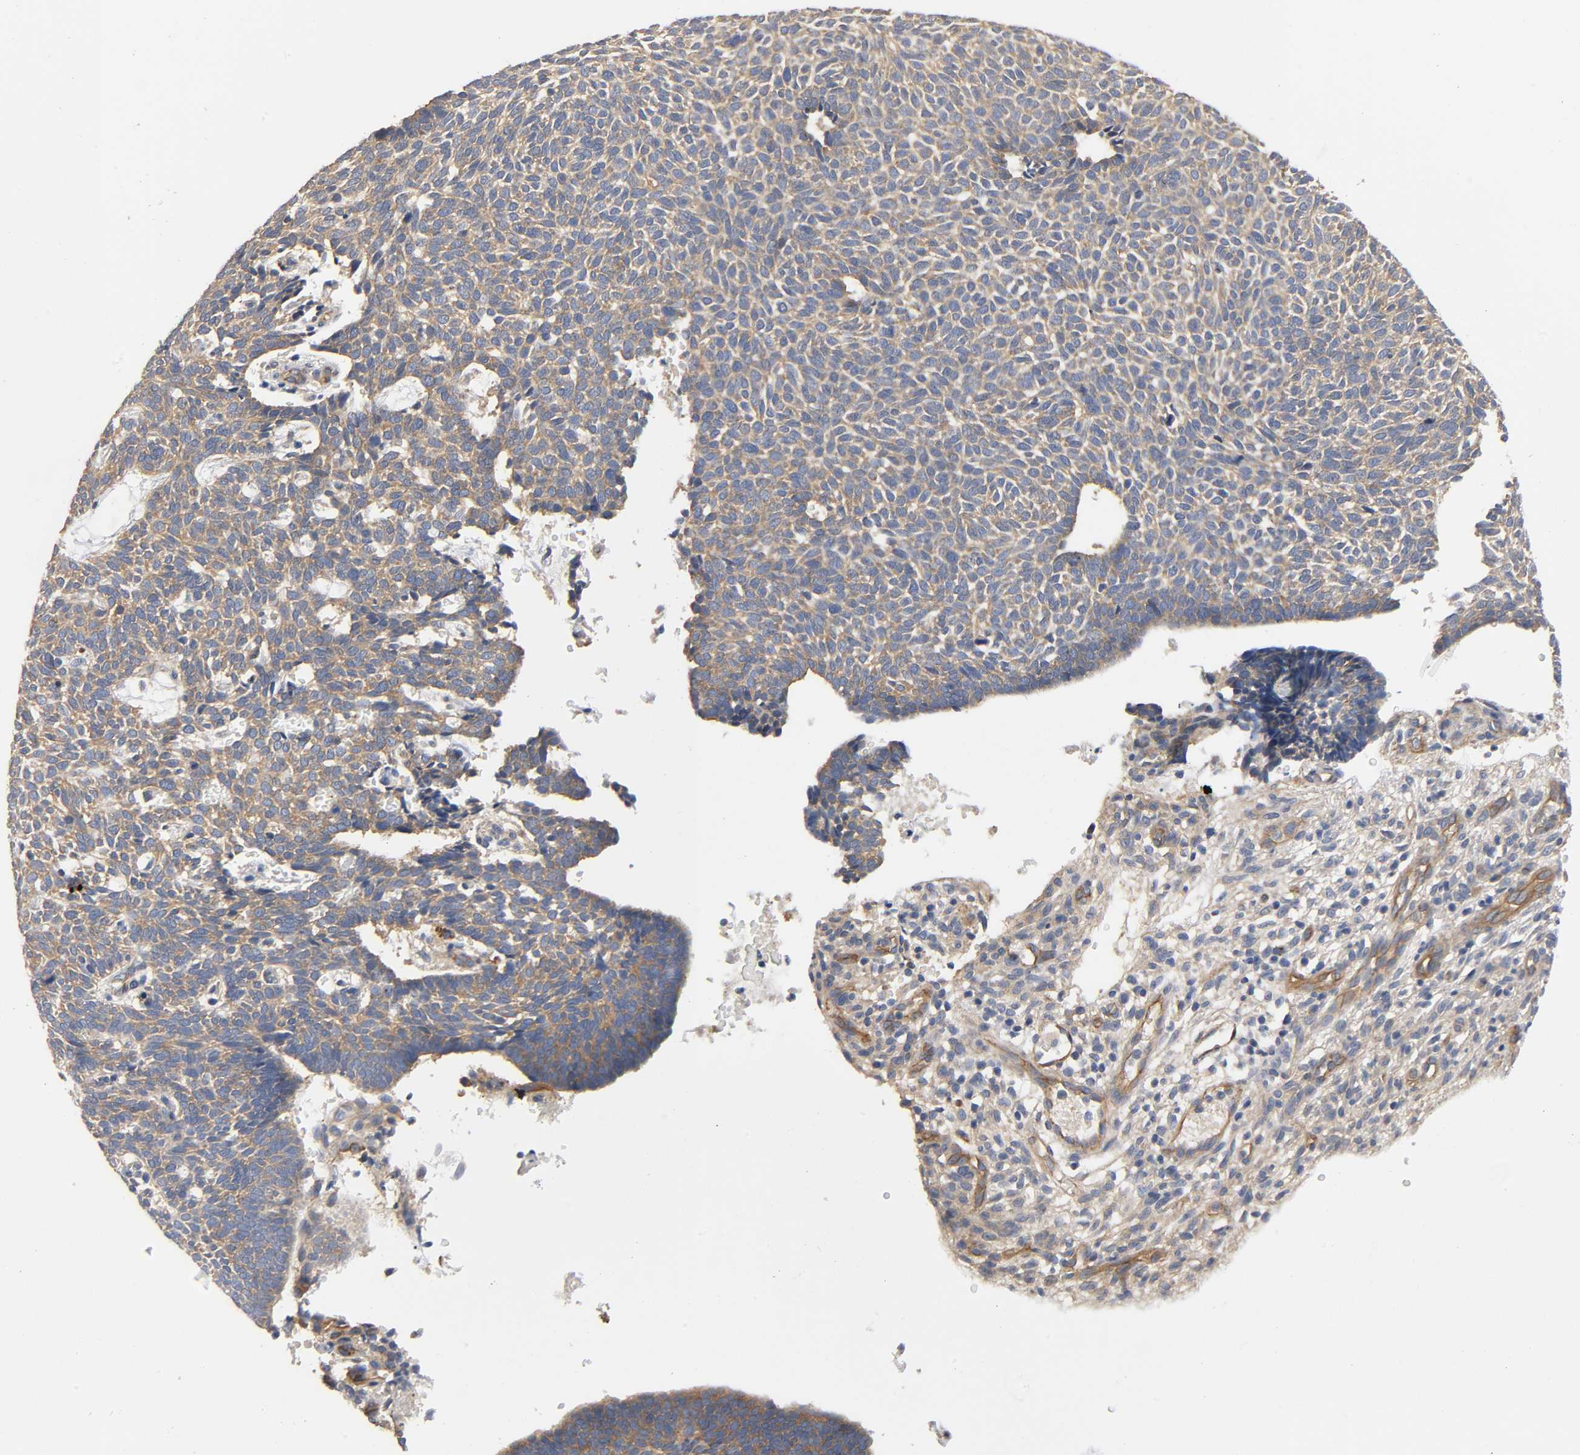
{"staining": {"intensity": "weak", "quantity": "25%-75%", "location": "cytoplasmic/membranous"}, "tissue": "skin cancer", "cell_type": "Tumor cells", "image_type": "cancer", "snomed": [{"axis": "morphology", "description": "Normal tissue, NOS"}, {"axis": "morphology", "description": "Basal cell carcinoma"}, {"axis": "topography", "description": "Skin"}], "caption": "Immunohistochemical staining of human skin basal cell carcinoma exhibits low levels of weak cytoplasmic/membranous protein staining in about 25%-75% of tumor cells. The staining was performed using DAB to visualize the protein expression in brown, while the nuclei were stained in blue with hematoxylin (Magnification: 20x).", "gene": "MARS1", "patient": {"sex": "male", "age": 87}}